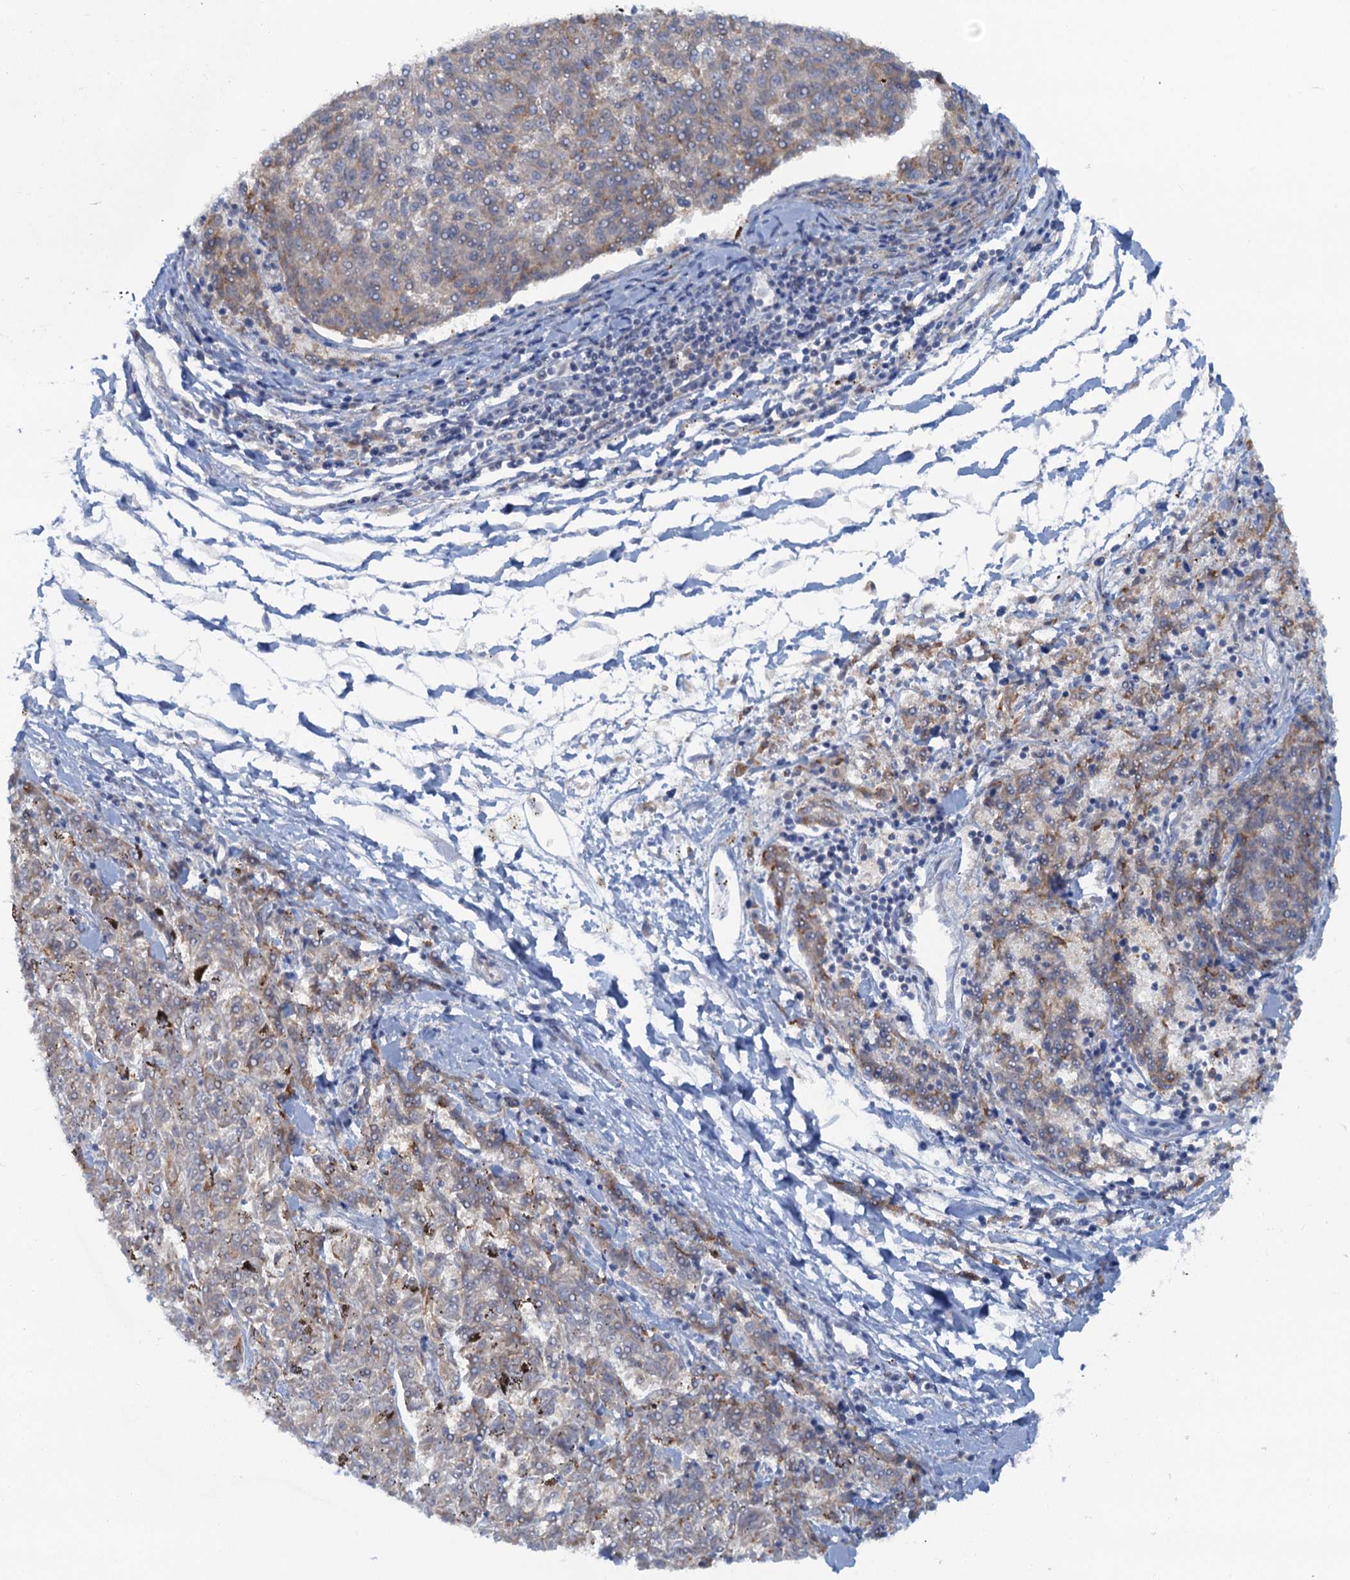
{"staining": {"intensity": "weak", "quantity": "25%-75%", "location": "cytoplasmic/membranous"}, "tissue": "melanoma", "cell_type": "Tumor cells", "image_type": "cancer", "snomed": [{"axis": "morphology", "description": "Malignant melanoma, NOS"}, {"axis": "topography", "description": "Skin"}], "caption": "Malignant melanoma stained with a brown dye reveals weak cytoplasmic/membranous positive positivity in about 25%-75% of tumor cells.", "gene": "MYADML2", "patient": {"sex": "female", "age": 72}}